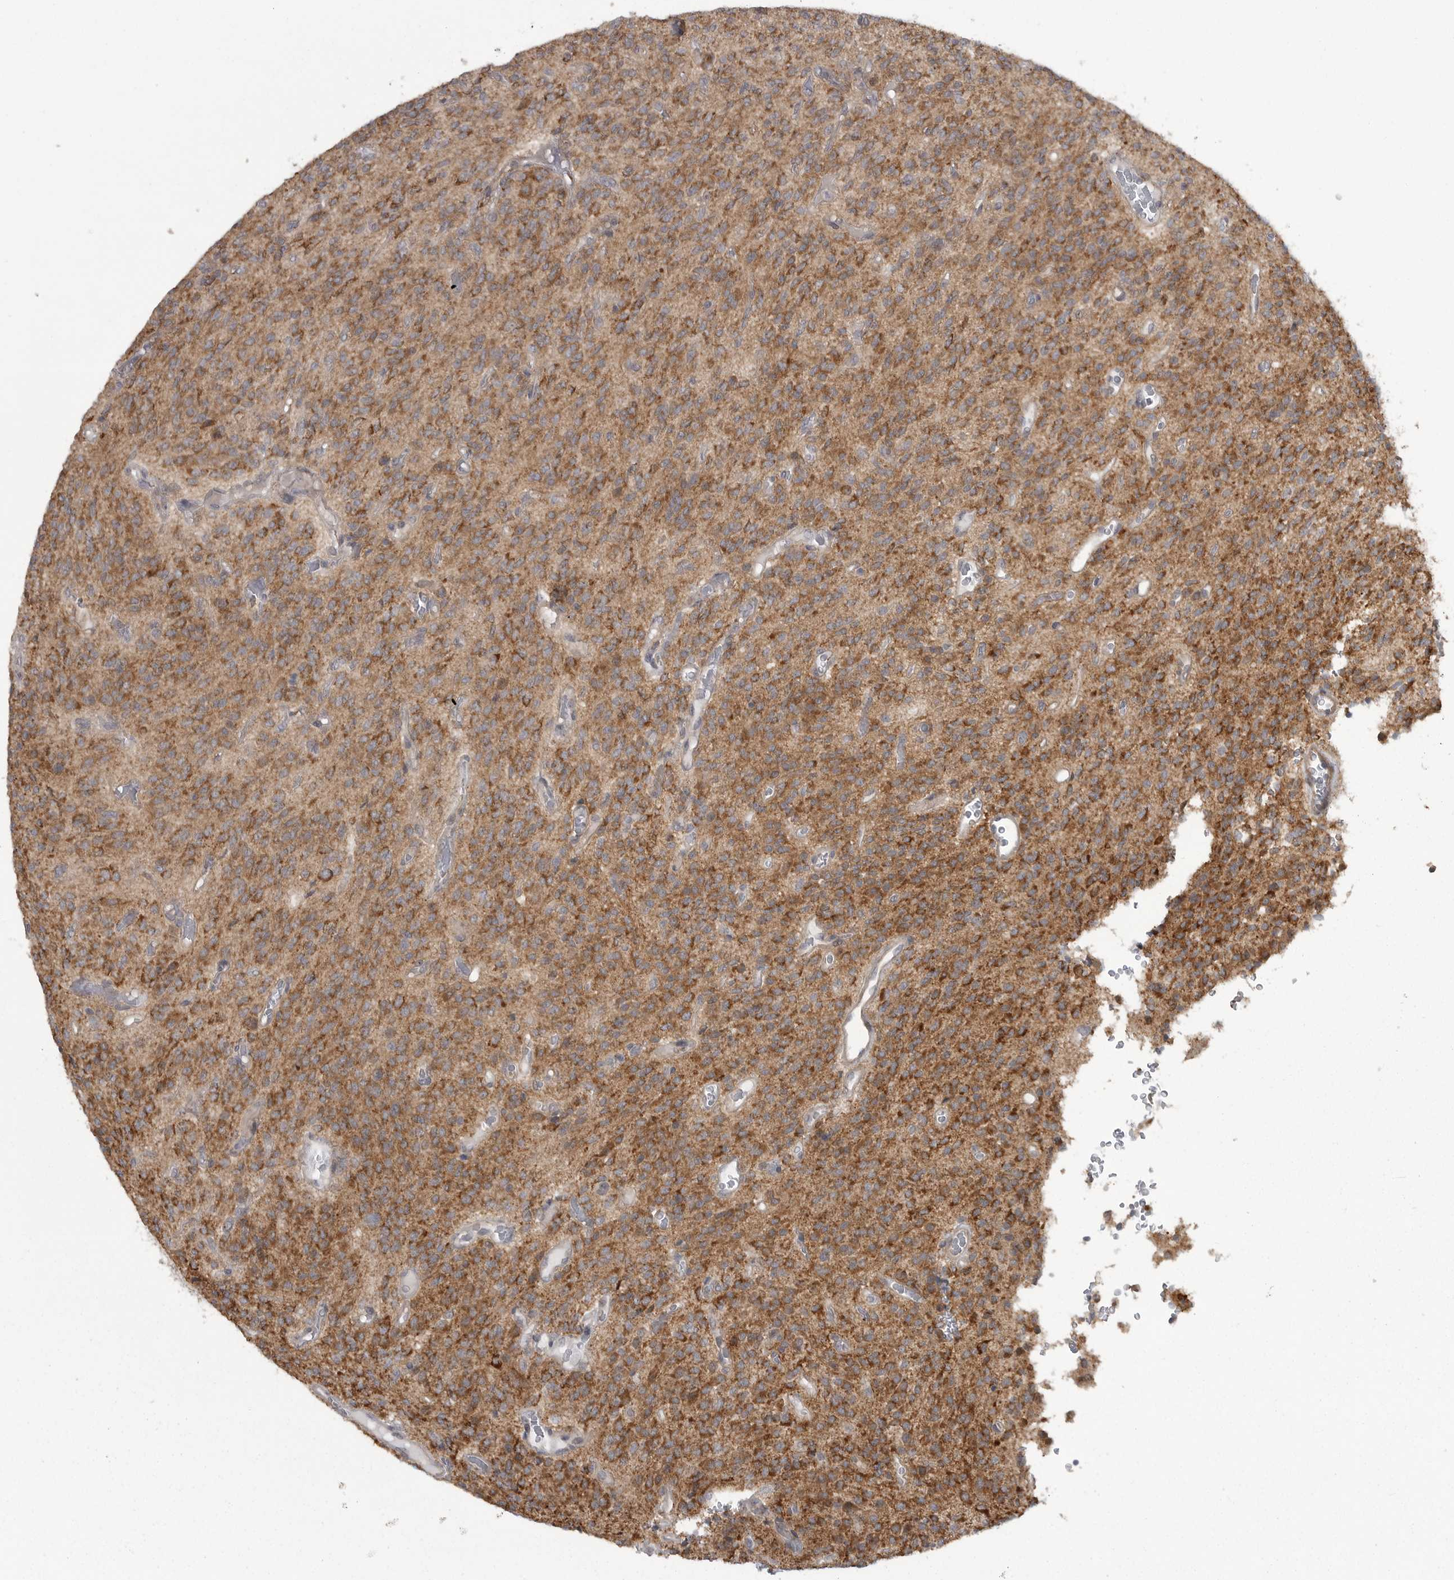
{"staining": {"intensity": "moderate", "quantity": ">75%", "location": "cytoplasmic/membranous"}, "tissue": "glioma", "cell_type": "Tumor cells", "image_type": "cancer", "snomed": [{"axis": "morphology", "description": "Glioma, malignant, High grade"}, {"axis": "topography", "description": "Brain"}], "caption": "DAB (3,3'-diaminobenzidine) immunohistochemical staining of human malignant glioma (high-grade) demonstrates moderate cytoplasmic/membranous protein staining in approximately >75% of tumor cells.", "gene": "PPP1R9A", "patient": {"sex": "male", "age": 34}}